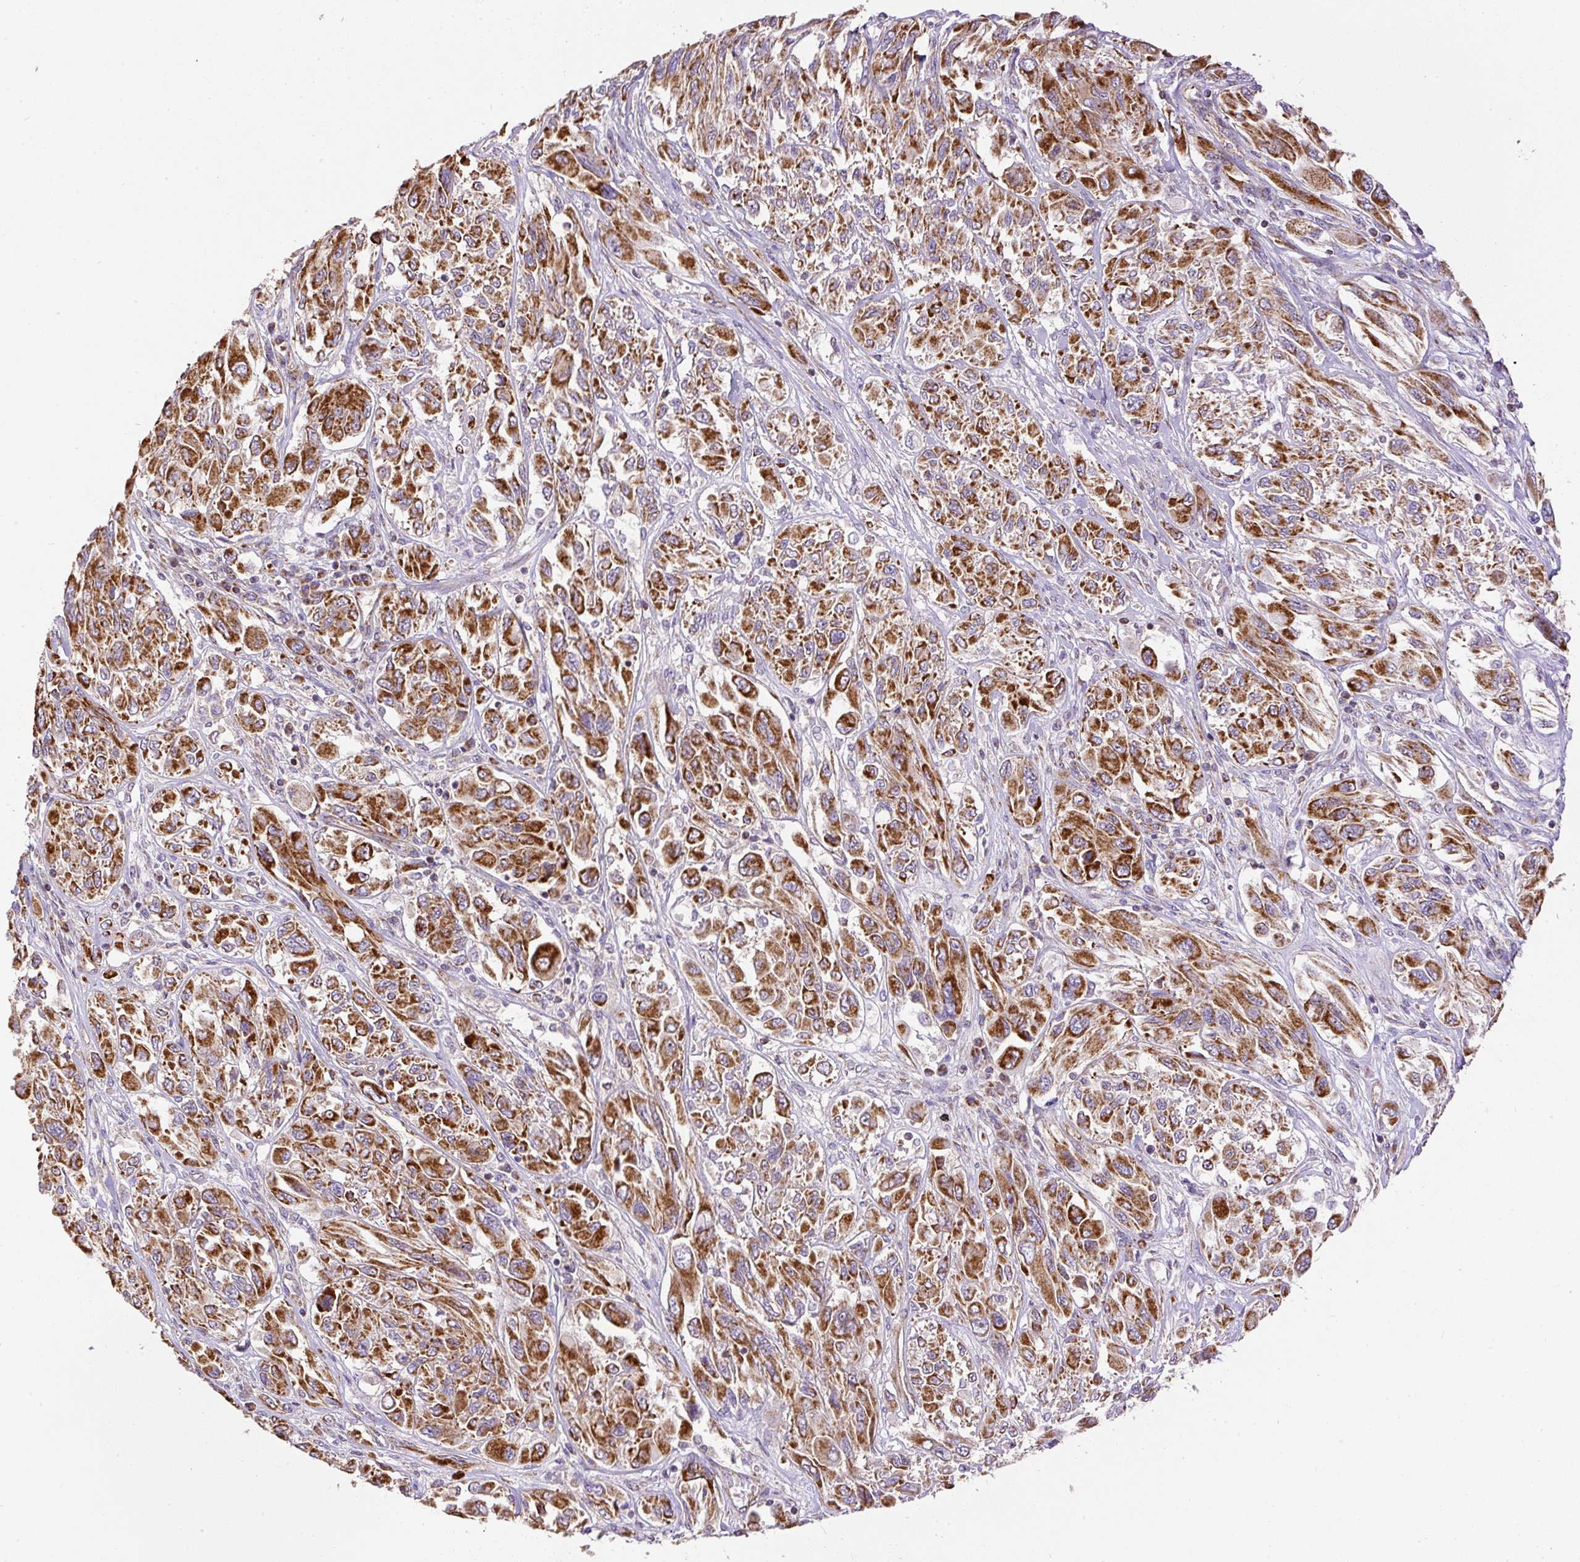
{"staining": {"intensity": "strong", "quantity": ">75%", "location": "cytoplasmic/membranous"}, "tissue": "melanoma", "cell_type": "Tumor cells", "image_type": "cancer", "snomed": [{"axis": "morphology", "description": "Malignant melanoma, NOS"}, {"axis": "topography", "description": "Skin"}], "caption": "The image demonstrates immunohistochemical staining of malignant melanoma. There is strong cytoplasmic/membranous staining is present in about >75% of tumor cells.", "gene": "NDUFAF2", "patient": {"sex": "female", "age": 91}}